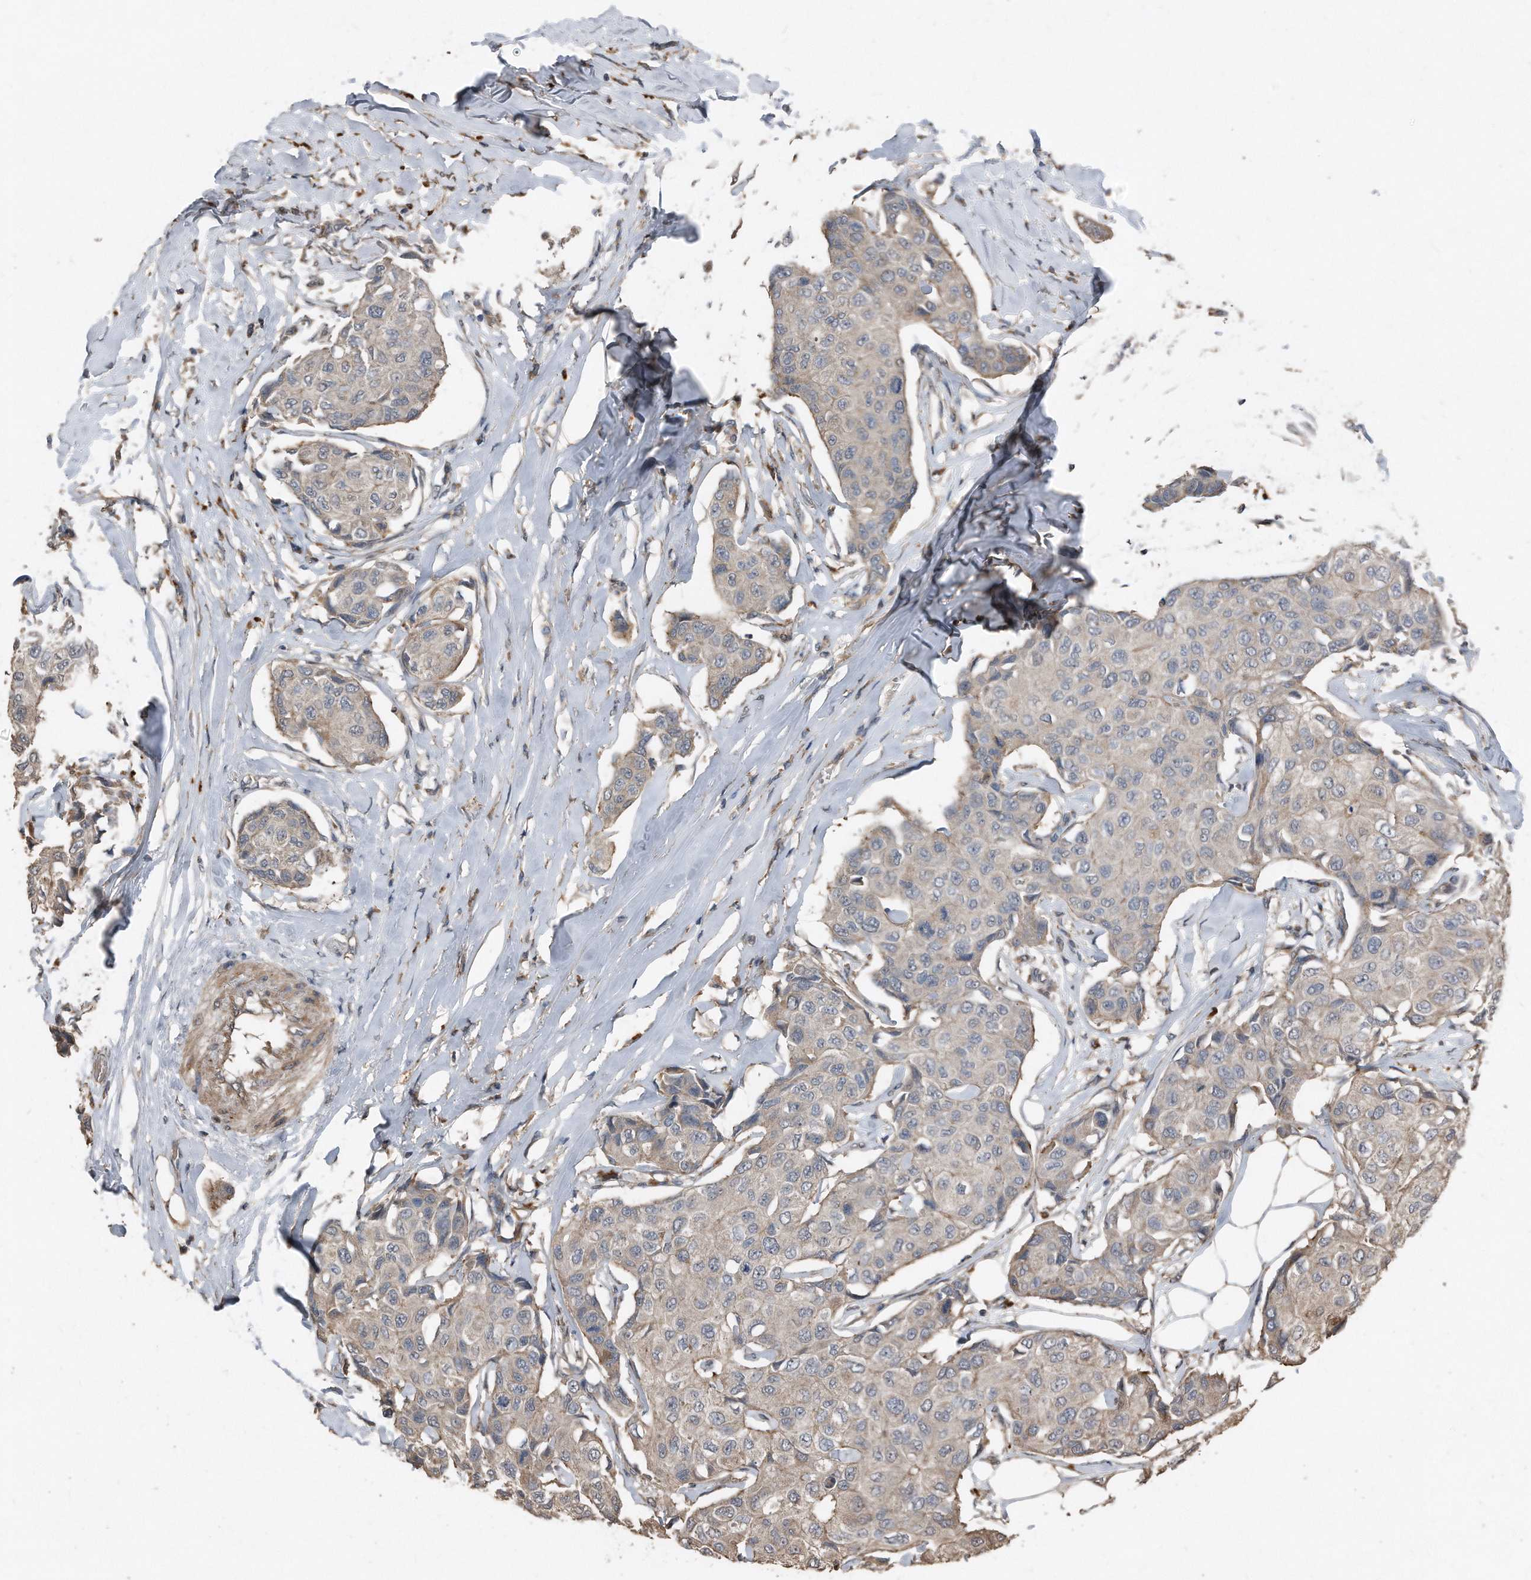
{"staining": {"intensity": "weak", "quantity": "<25%", "location": "cytoplasmic/membranous"}, "tissue": "breast cancer", "cell_type": "Tumor cells", "image_type": "cancer", "snomed": [{"axis": "morphology", "description": "Duct carcinoma"}, {"axis": "topography", "description": "Breast"}], "caption": "IHC image of neoplastic tissue: intraductal carcinoma (breast) stained with DAB demonstrates no significant protein positivity in tumor cells.", "gene": "ANKRD10", "patient": {"sex": "female", "age": 80}}